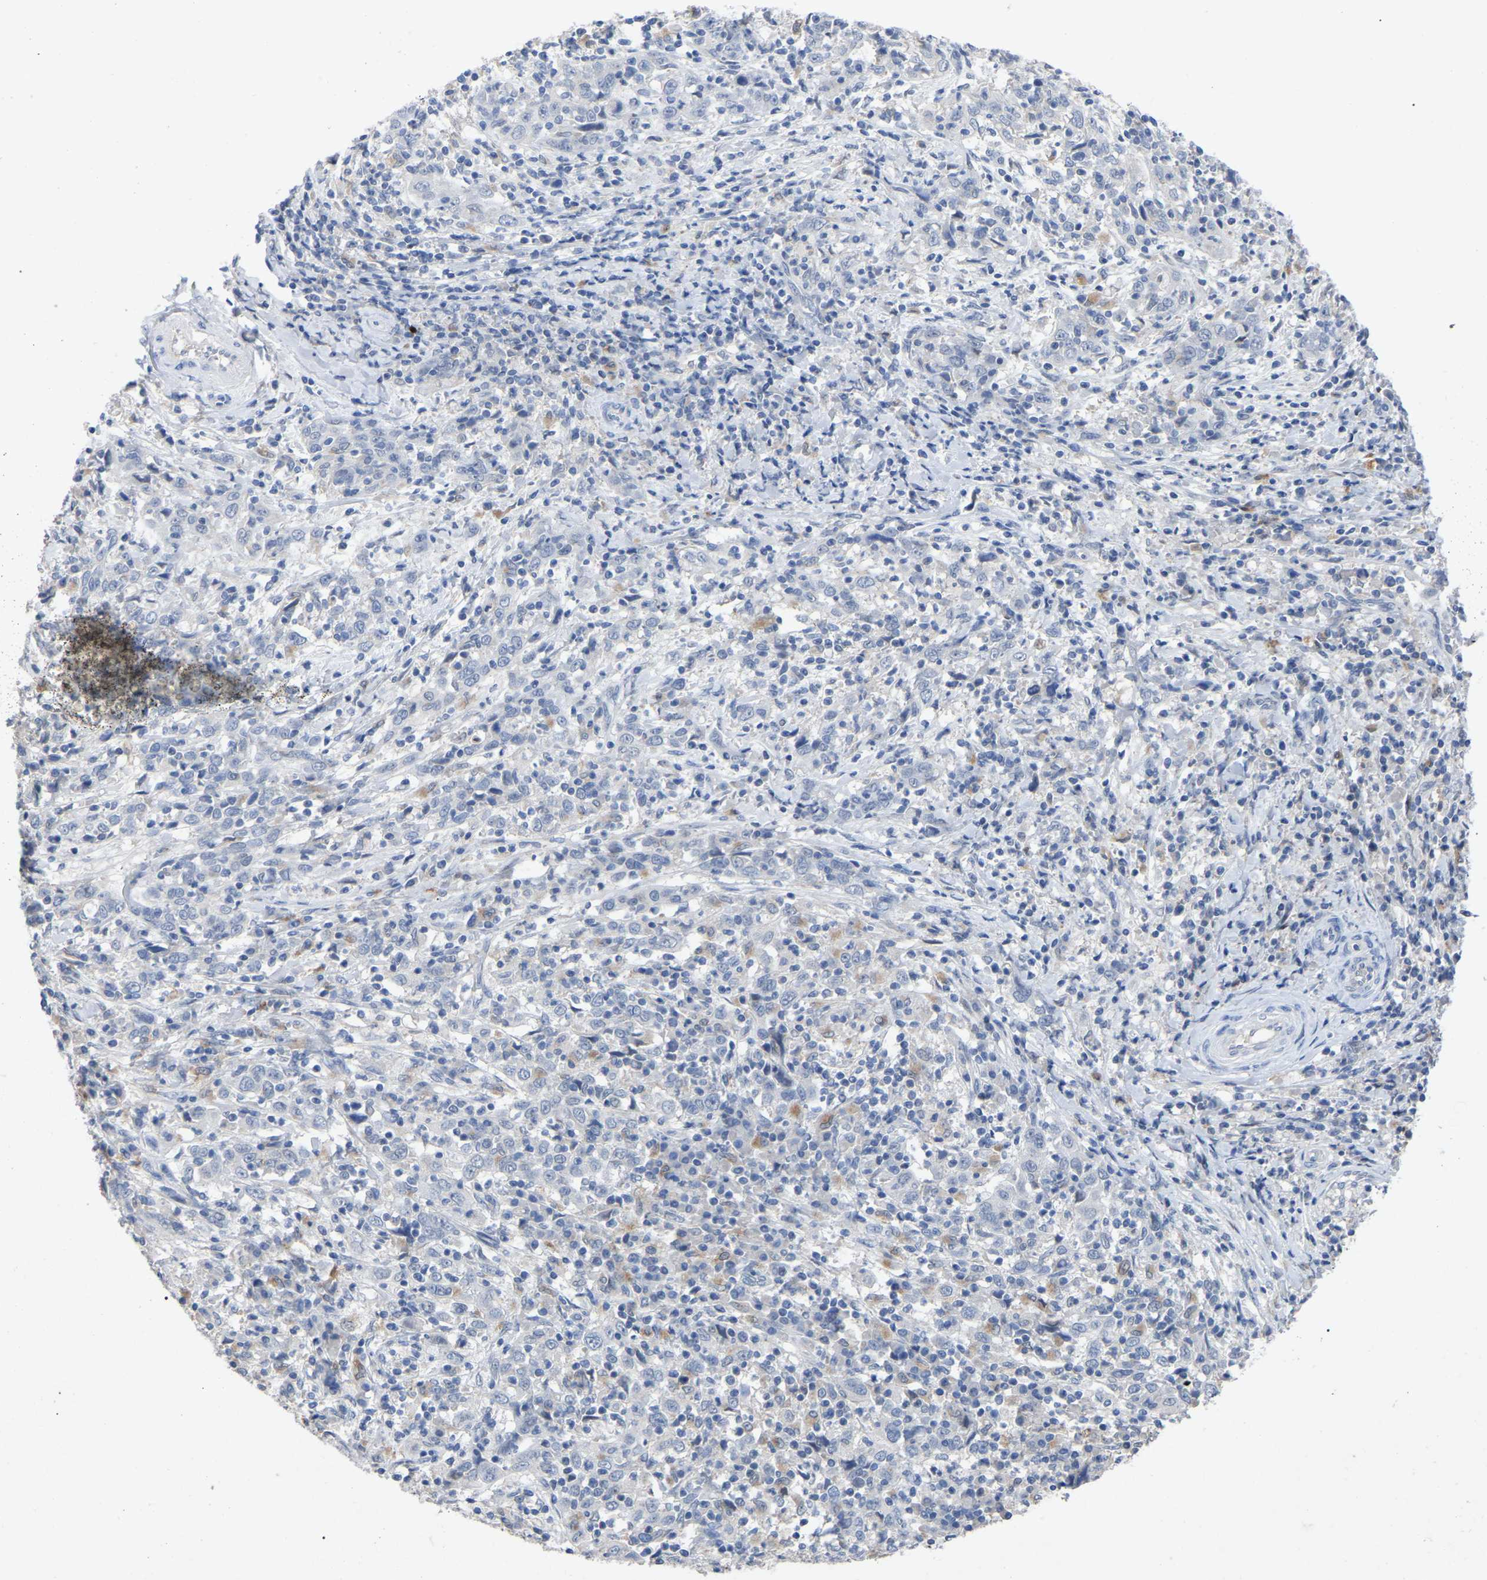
{"staining": {"intensity": "negative", "quantity": "none", "location": "none"}, "tissue": "cervical cancer", "cell_type": "Tumor cells", "image_type": "cancer", "snomed": [{"axis": "morphology", "description": "Squamous cell carcinoma, NOS"}, {"axis": "topography", "description": "Cervix"}], "caption": "Cervical cancer was stained to show a protein in brown. There is no significant staining in tumor cells.", "gene": "SMPD2", "patient": {"sex": "female", "age": 46}}